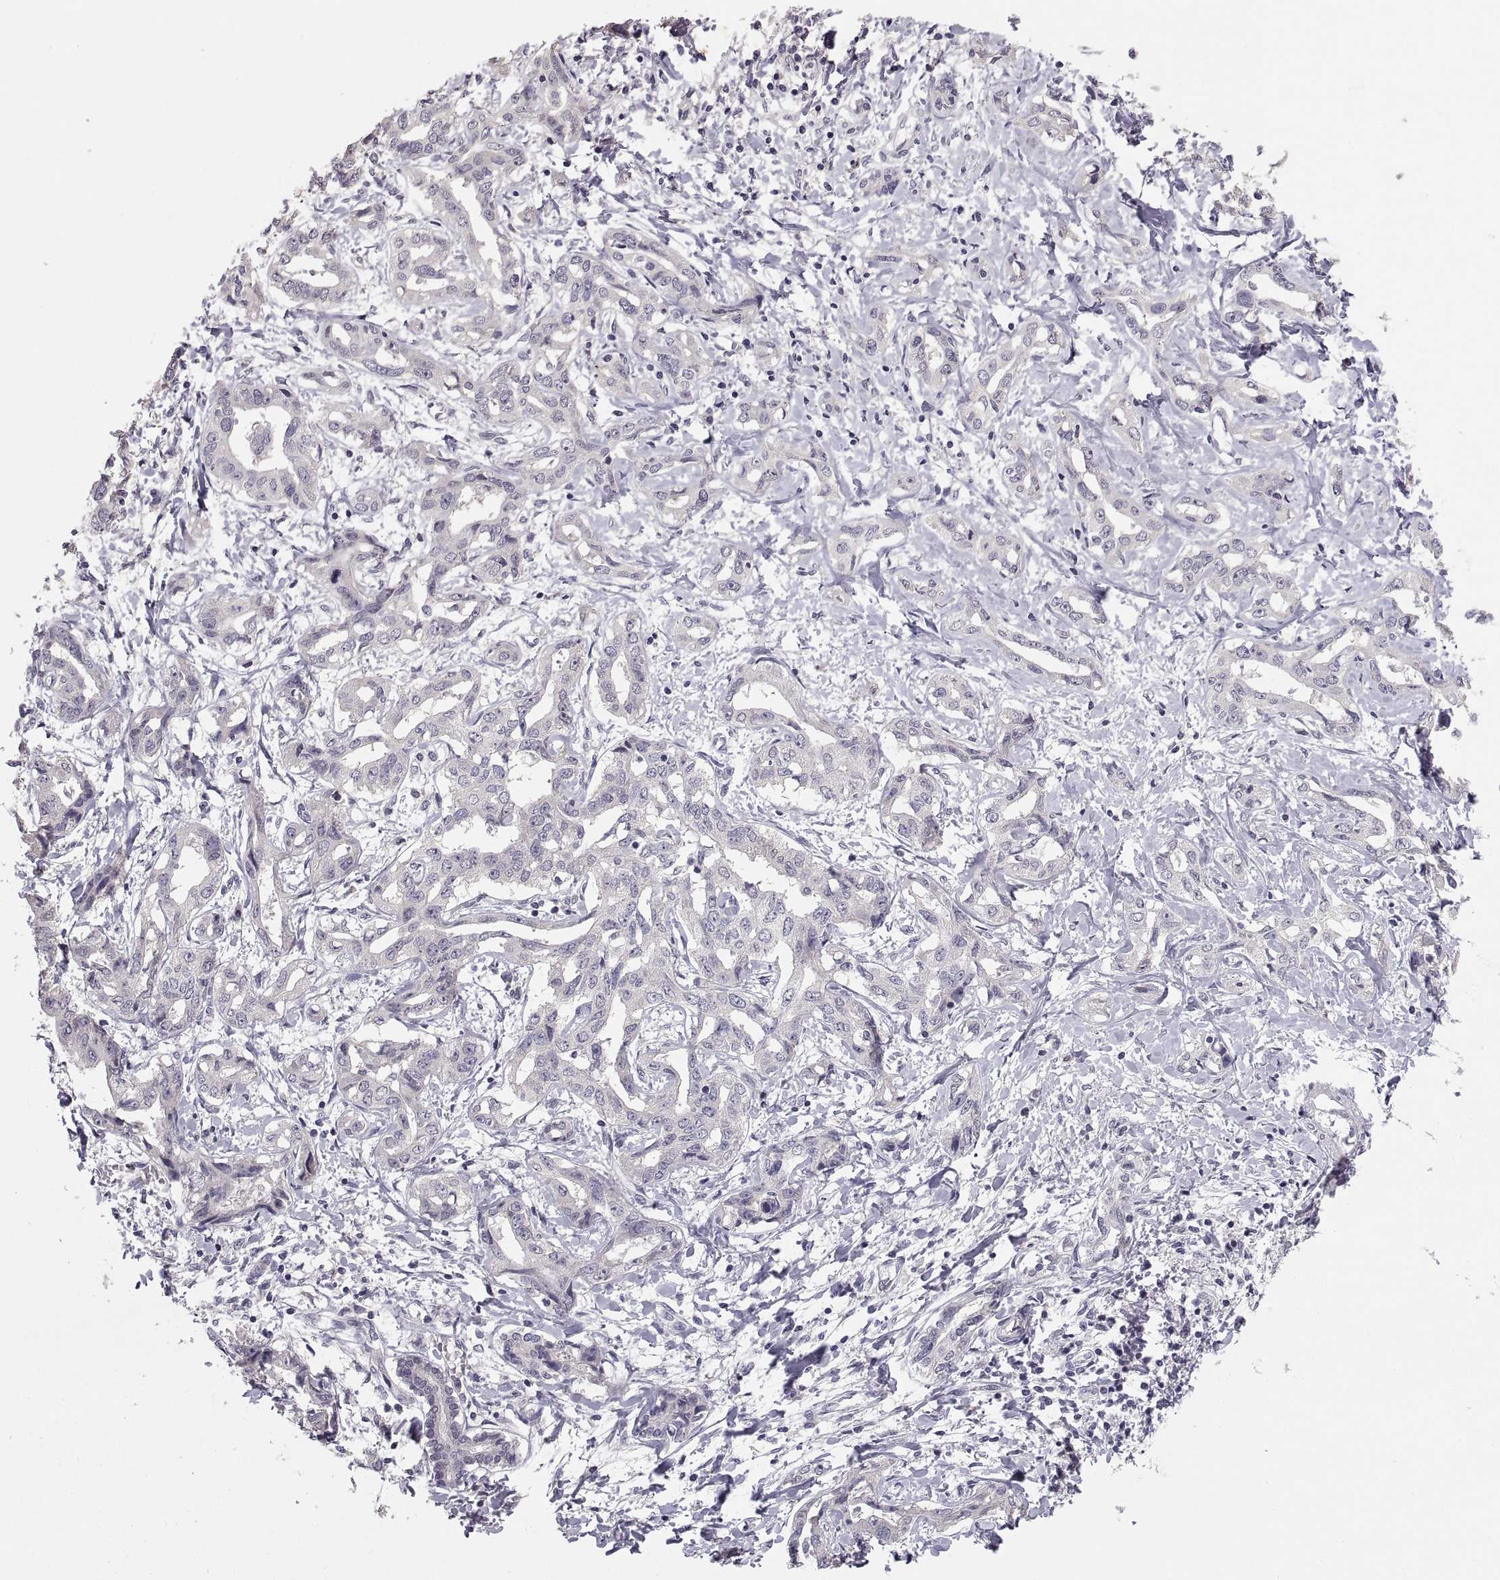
{"staining": {"intensity": "negative", "quantity": "none", "location": "none"}, "tissue": "liver cancer", "cell_type": "Tumor cells", "image_type": "cancer", "snomed": [{"axis": "morphology", "description": "Cholangiocarcinoma"}, {"axis": "topography", "description": "Liver"}], "caption": "There is no significant expression in tumor cells of liver cancer. Brightfield microscopy of IHC stained with DAB (3,3'-diaminobenzidine) (brown) and hematoxylin (blue), captured at high magnification.", "gene": "PAX2", "patient": {"sex": "male", "age": 59}}